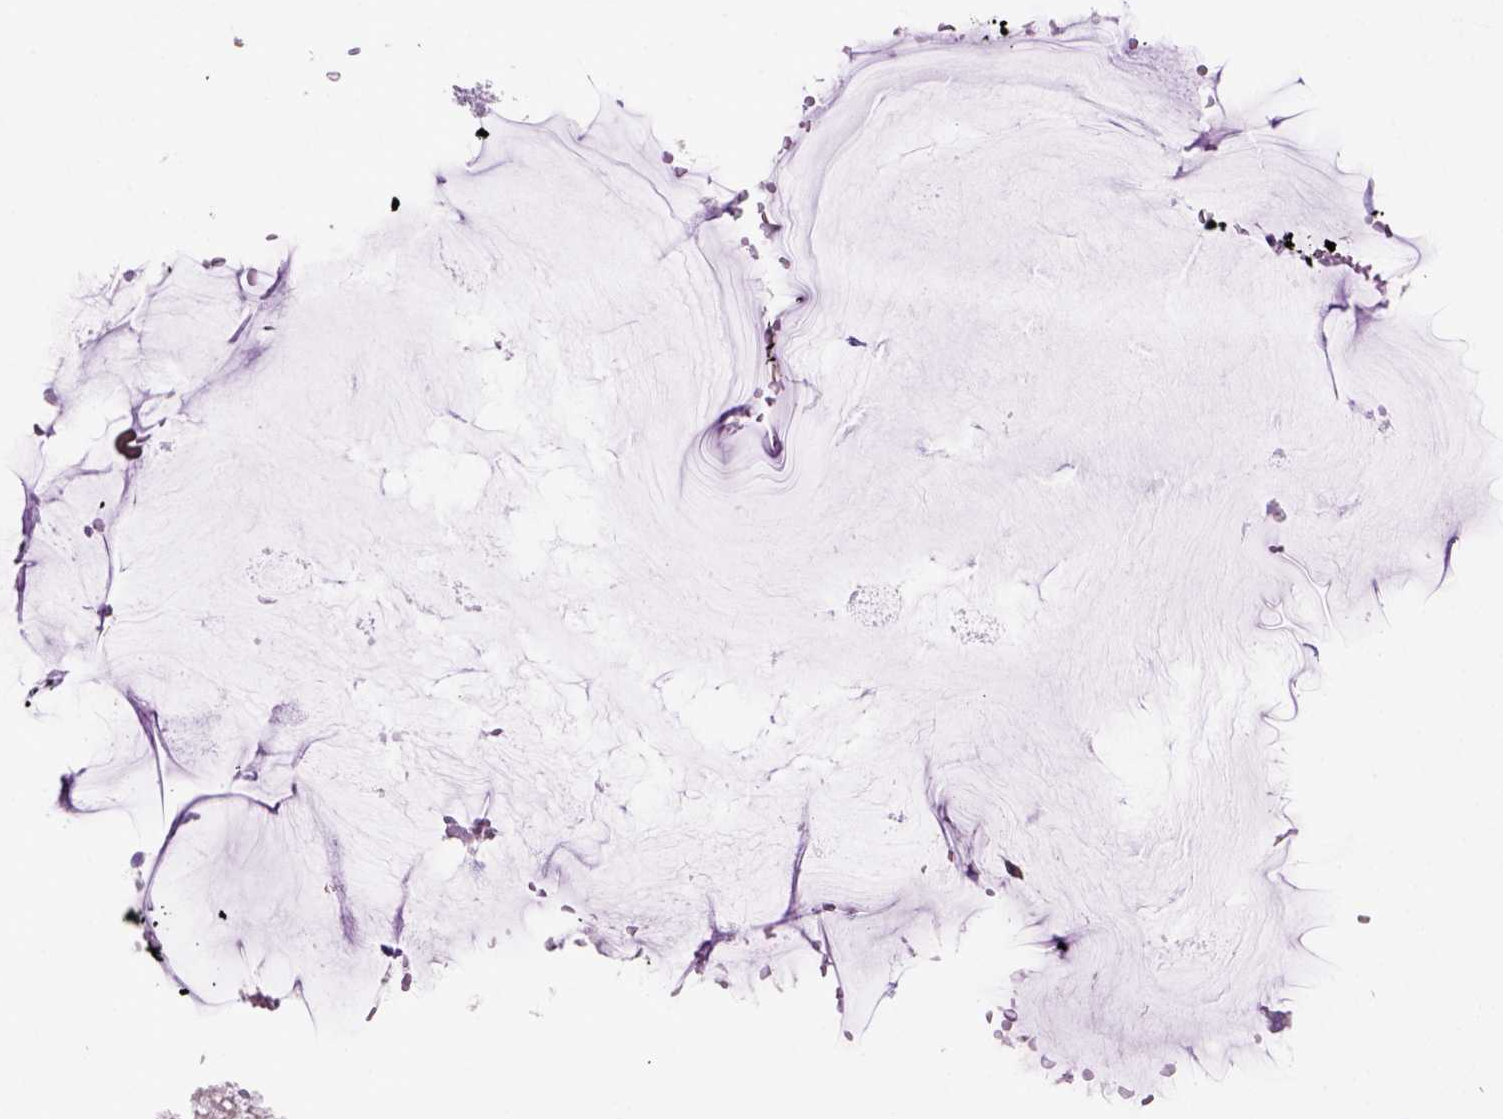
{"staining": {"intensity": "weak", "quantity": "25%-75%", "location": "cytoplasmic/membranous"}, "tissue": "gallbladder", "cell_type": "Glandular cells", "image_type": "normal", "snomed": [{"axis": "morphology", "description": "Normal tissue, NOS"}, {"axis": "topography", "description": "Gallbladder"}], "caption": "Gallbladder was stained to show a protein in brown. There is low levels of weak cytoplasmic/membranous positivity in approximately 25%-75% of glandular cells. The staining was performed using DAB (3,3'-diaminobenzidine) to visualize the protein expression in brown, while the nuclei were stained in blue with hematoxylin (Magnification: 20x).", "gene": "SIRPD", "patient": {"sex": "female", "age": 63}}